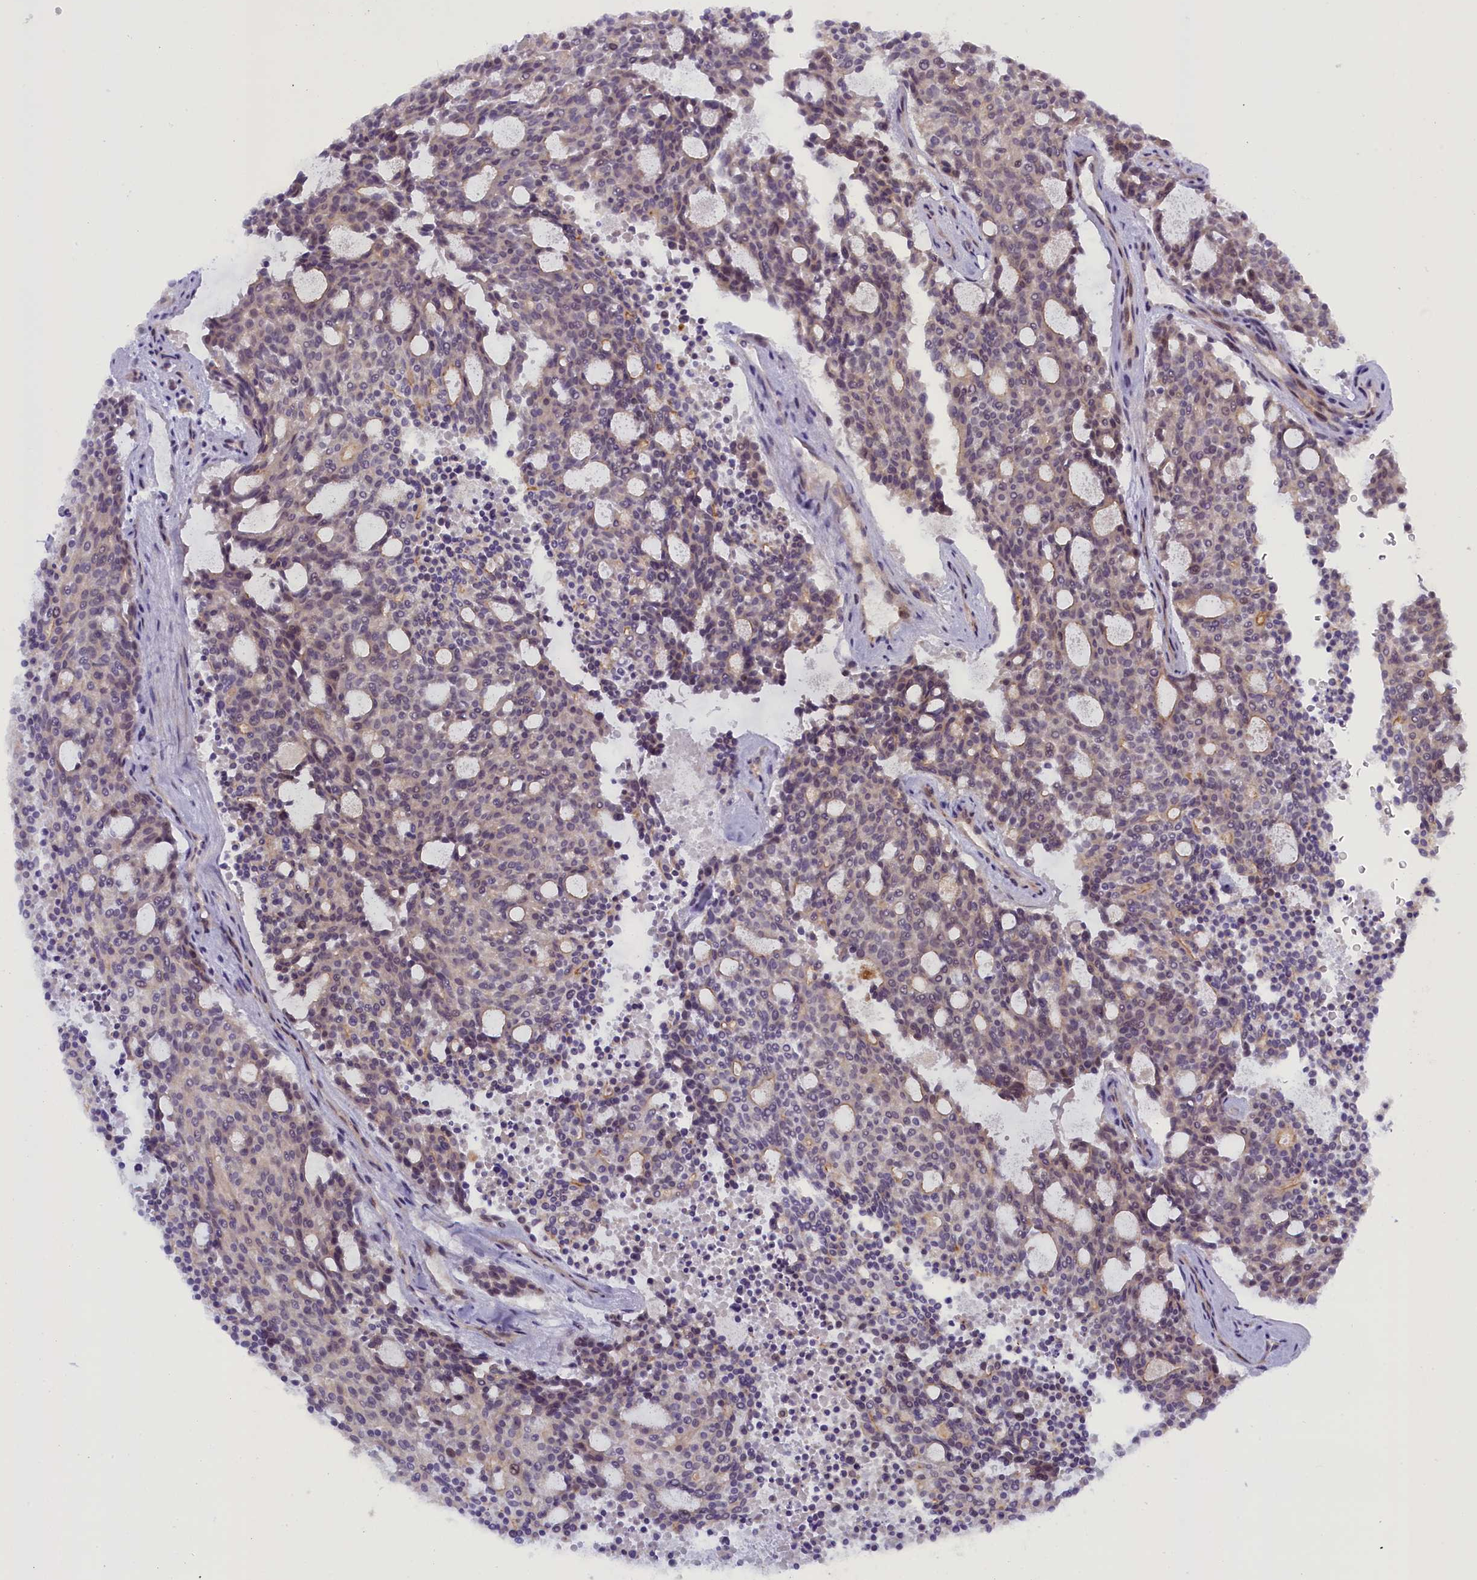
{"staining": {"intensity": "negative", "quantity": "none", "location": "none"}, "tissue": "carcinoid", "cell_type": "Tumor cells", "image_type": "cancer", "snomed": [{"axis": "morphology", "description": "Carcinoid, malignant, NOS"}, {"axis": "topography", "description": "Pancreas"}], "caption": "Carcinoid (malignant) stained for a protein using IHC reveals no expression tumor cells.", "gene": "CCL23", "patient": {"sex": "female", "age": 54}}